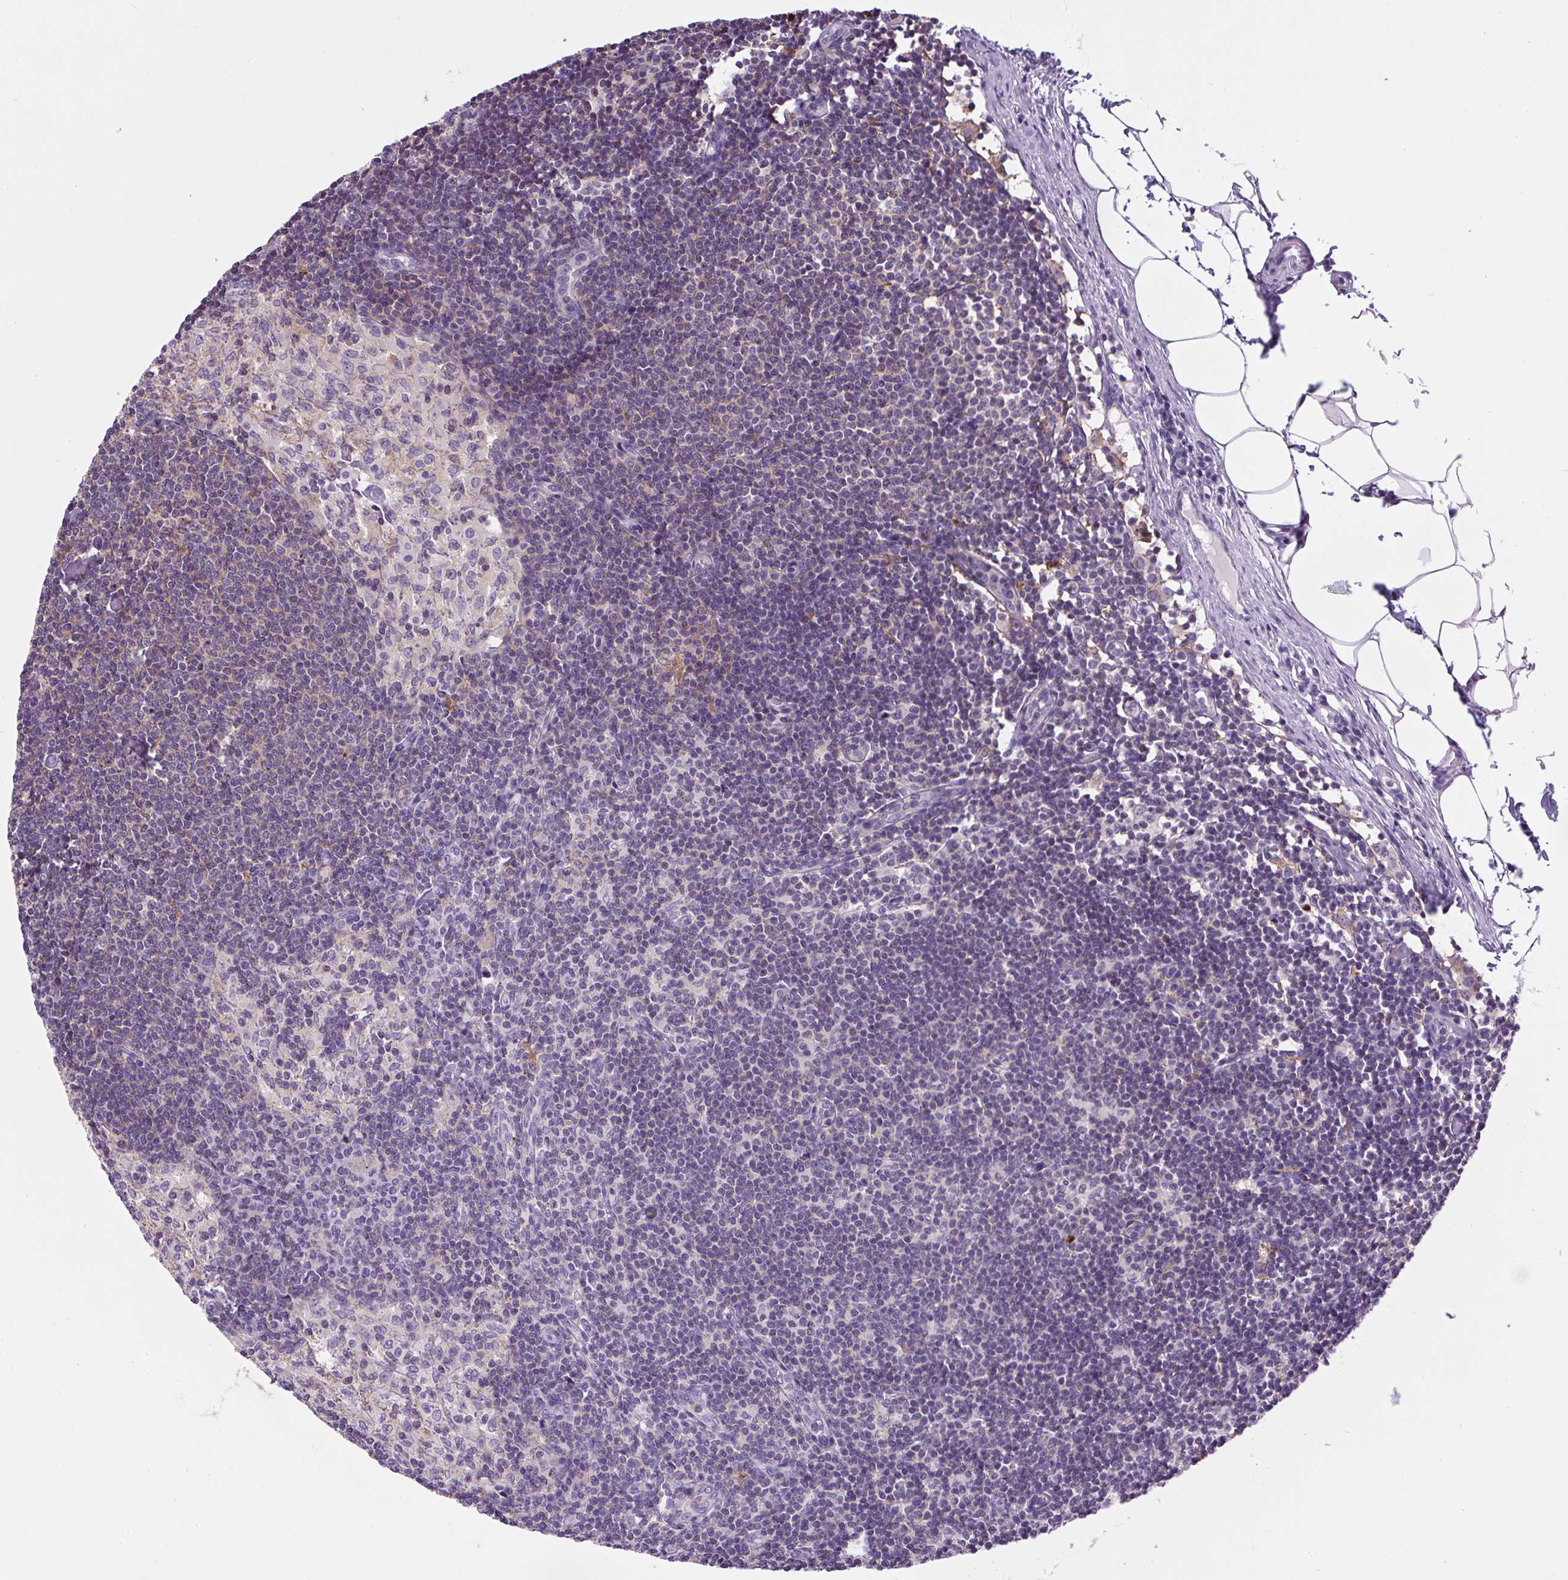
{"staining": {"intensity": "moderate", "quantity": "25%-75%", "location": "cytoplasmic/membranous"}, "tissue": "lymph node", "cell_type": "Germinal center cells", "image_type": "normal", "snomed": [{"axis": "morphology", "description": "Normal tissue, NOS"}, {"axis": "topography", "description": "Lymph node"}], "caption": "Brown immunohistochemical staining in normal lymph node shows moderate cytoplasmic/membranous positivity in approximately 25%-75% of germinal center cells. (DAB IHC, brown staining for protein, blue staining for nuclei).", "gene": "PIP5KL1", "patient": {"sex": "male", "age": 49}}